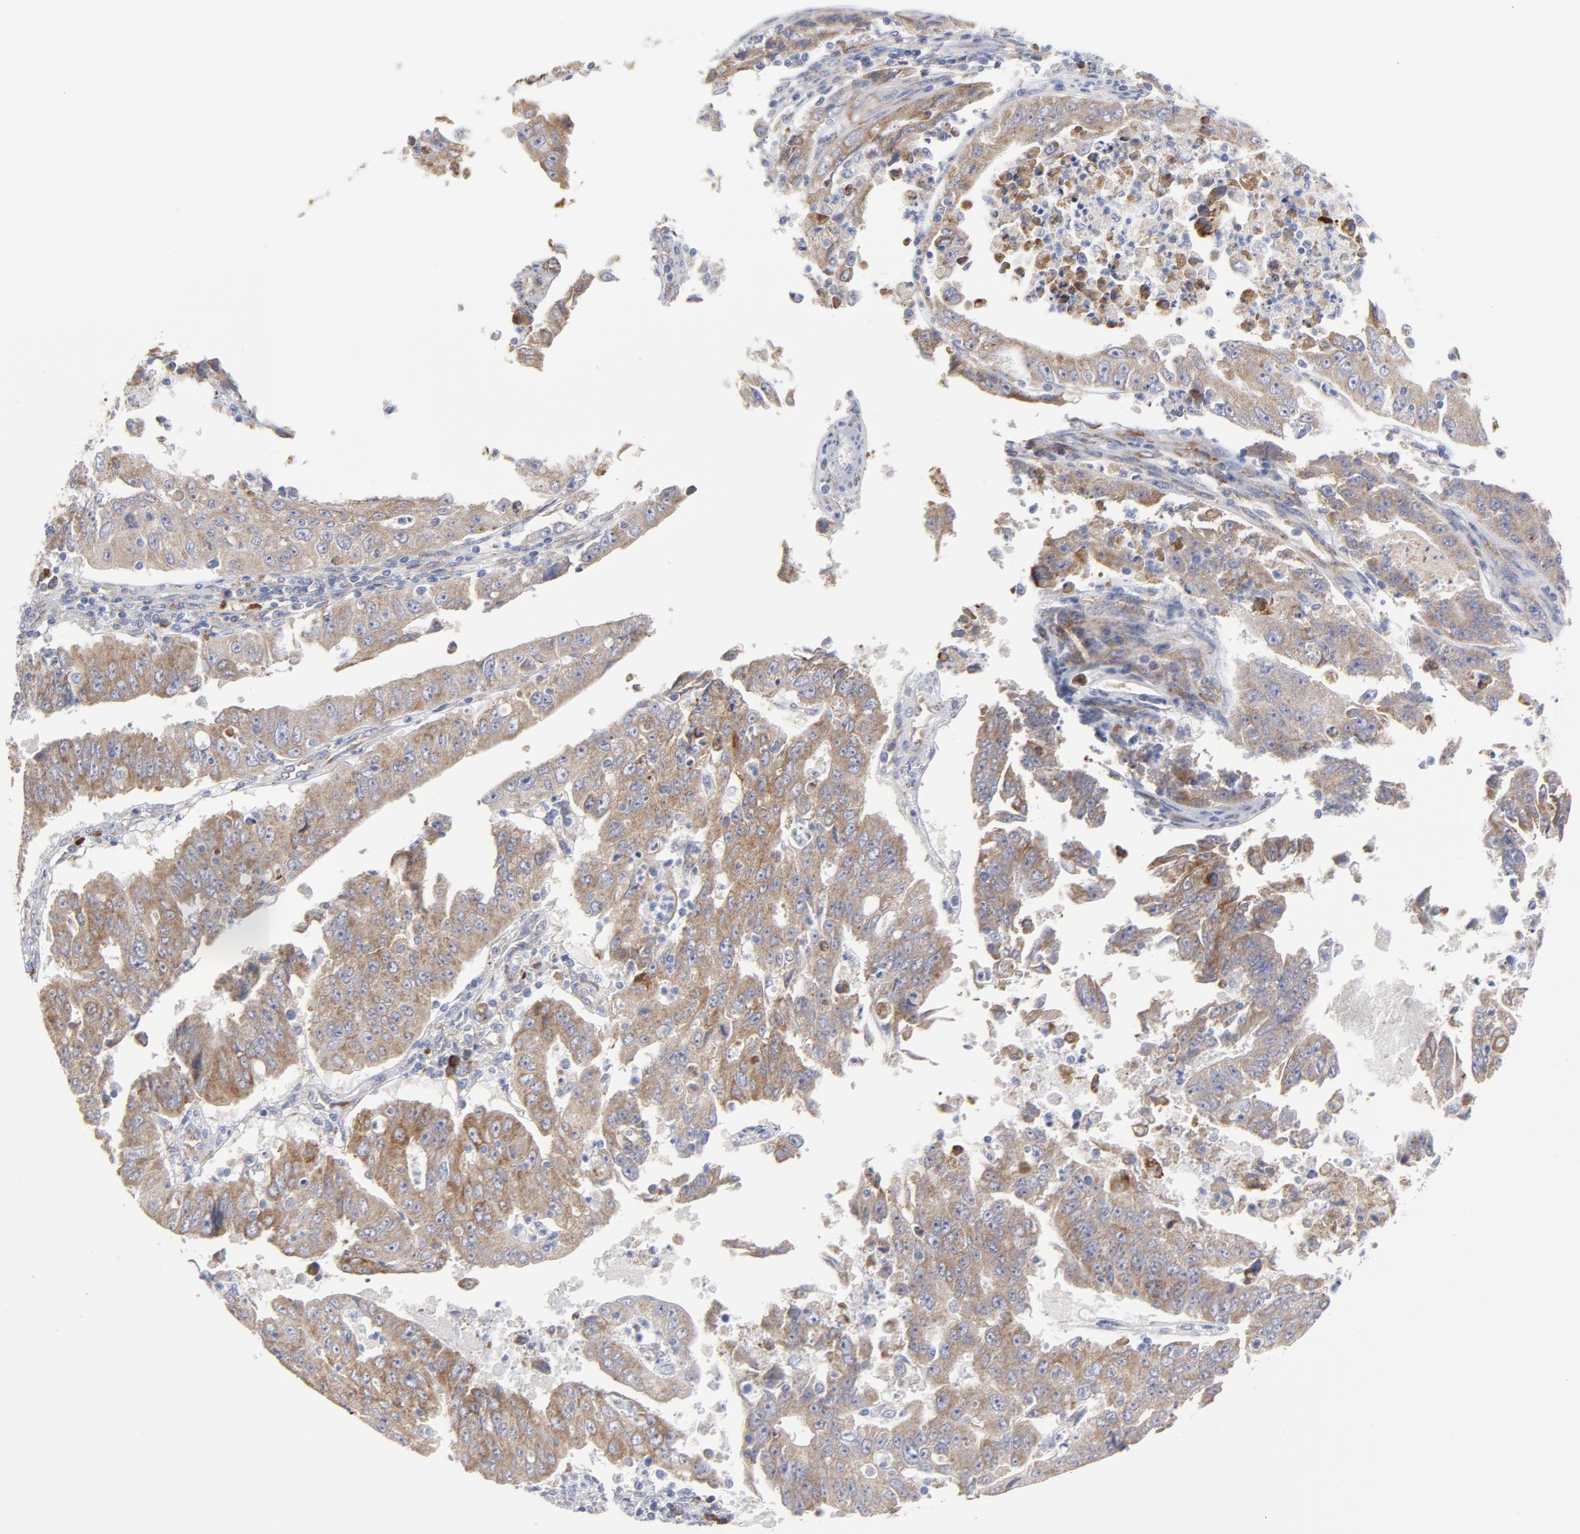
{"staining": {"intensity": "moderate", "quantity": ">75%", "location": "cytoplasmic/membranous"}, "tissue": "endometrial cancer", "cell_type": "Tumor cells", "image_type": "cancer", "snomed": [{"axis": "morphology", "description": "Adenocarcinoma, NOS"}, {"axis": "topography", "description": "Endometrium"}], "caption": "DAB immunohistochemical staining of human endometrial adenocarcinoma shows moderate cytoplasmic/membranous protein positivity in about >75% of tumor cells.", "gene": "RAPGEF3", "patient": {"sex": "female", "age": 42}}